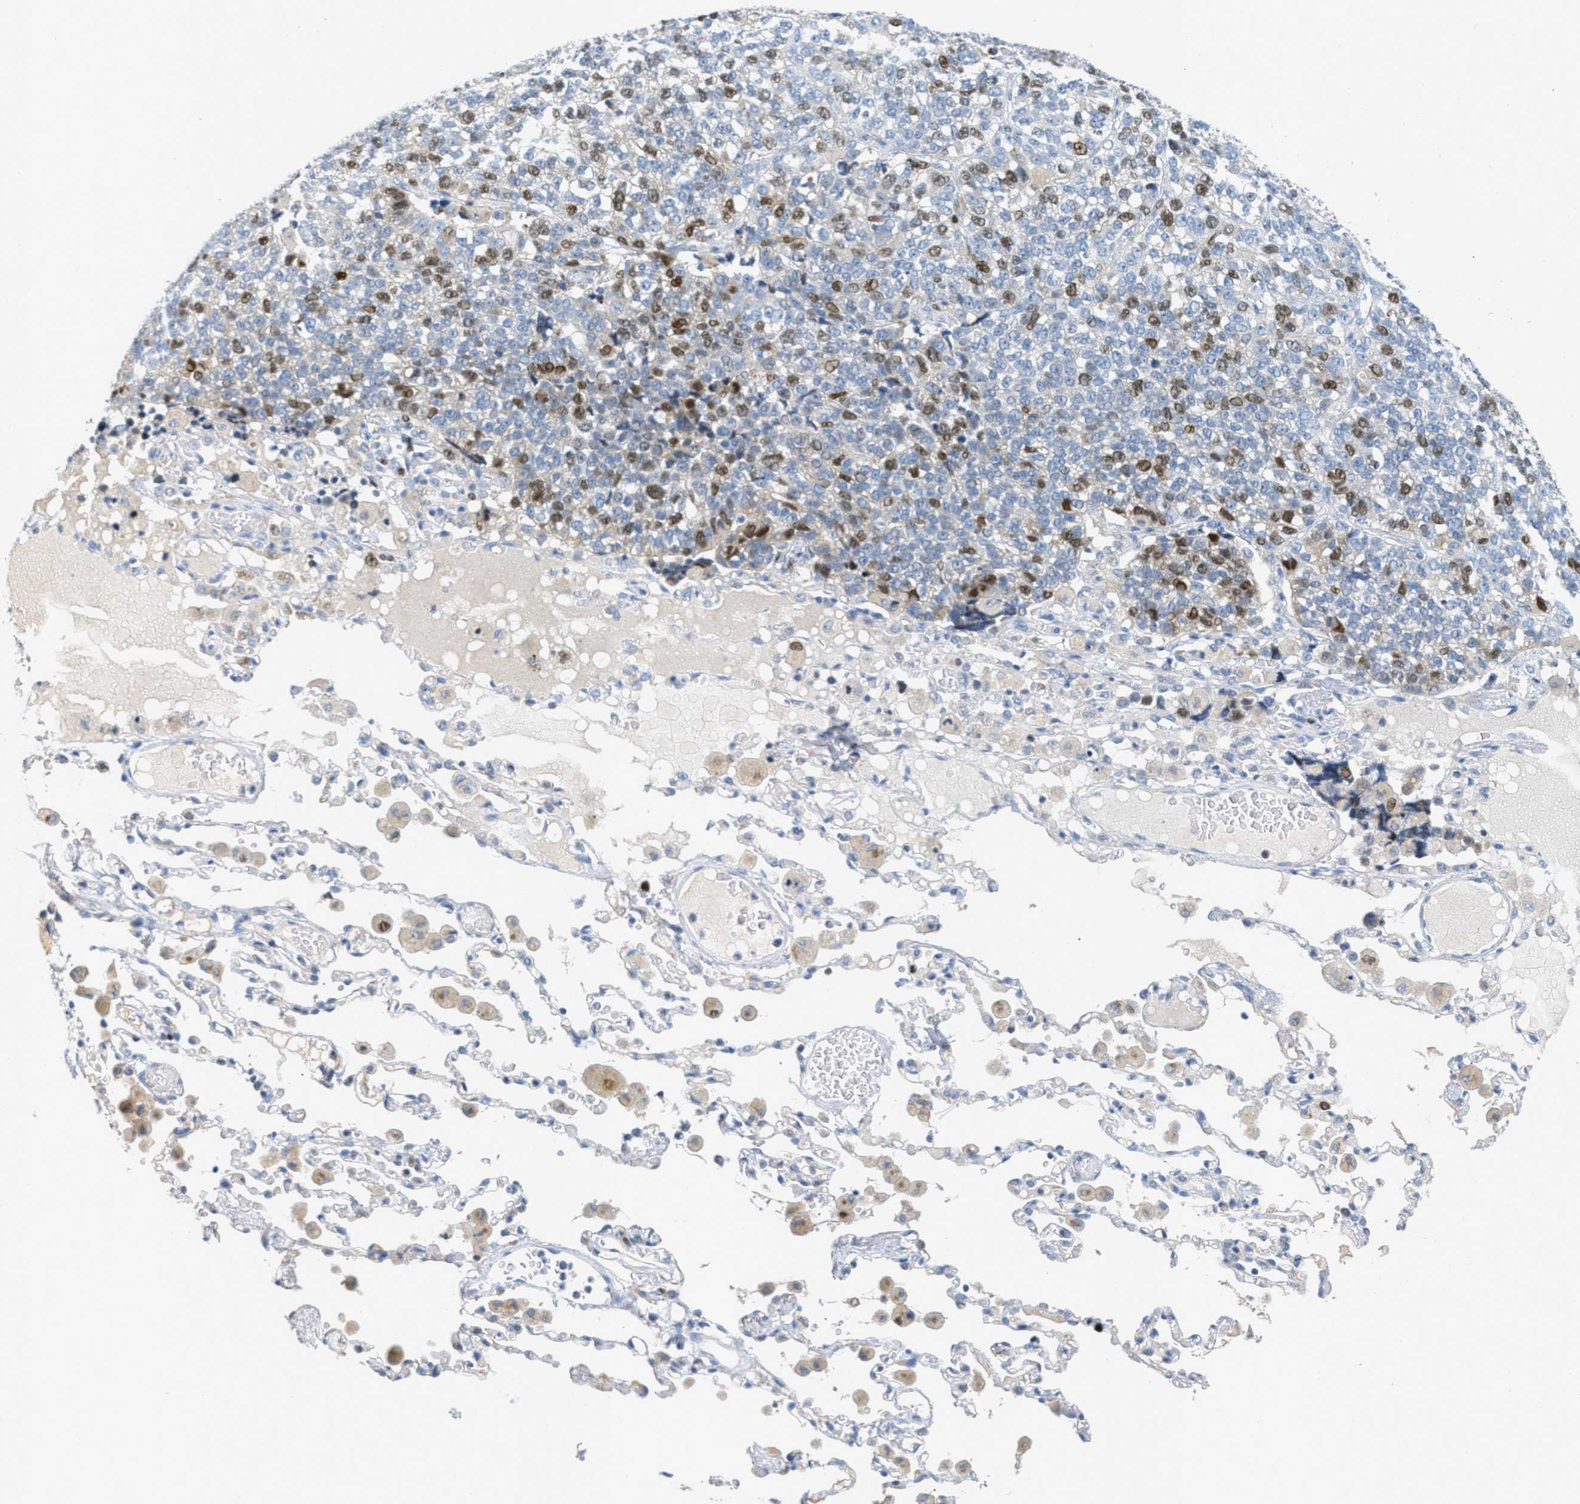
{"staining": {"intensity": "moderate", "quantity": "25%-75%", "location": "nuclear"}, "tissue": "lung cancer", "cell_type": "Tumor cells", "image_type": "cancer", "snomed": [{"axis": "morphology", "description": "Adenocarcinoma, NOS"}, {"axis": "topography", "description": "Lung"}], "caption": "Immunohistochemical staining of lung cancer (adenocarcinoma) shows medium levels of moderate nuclear expression in about 25%-75% of tumor cells.", "gene": "ORC6", "patient": {"sex": "male", "age": 49}}